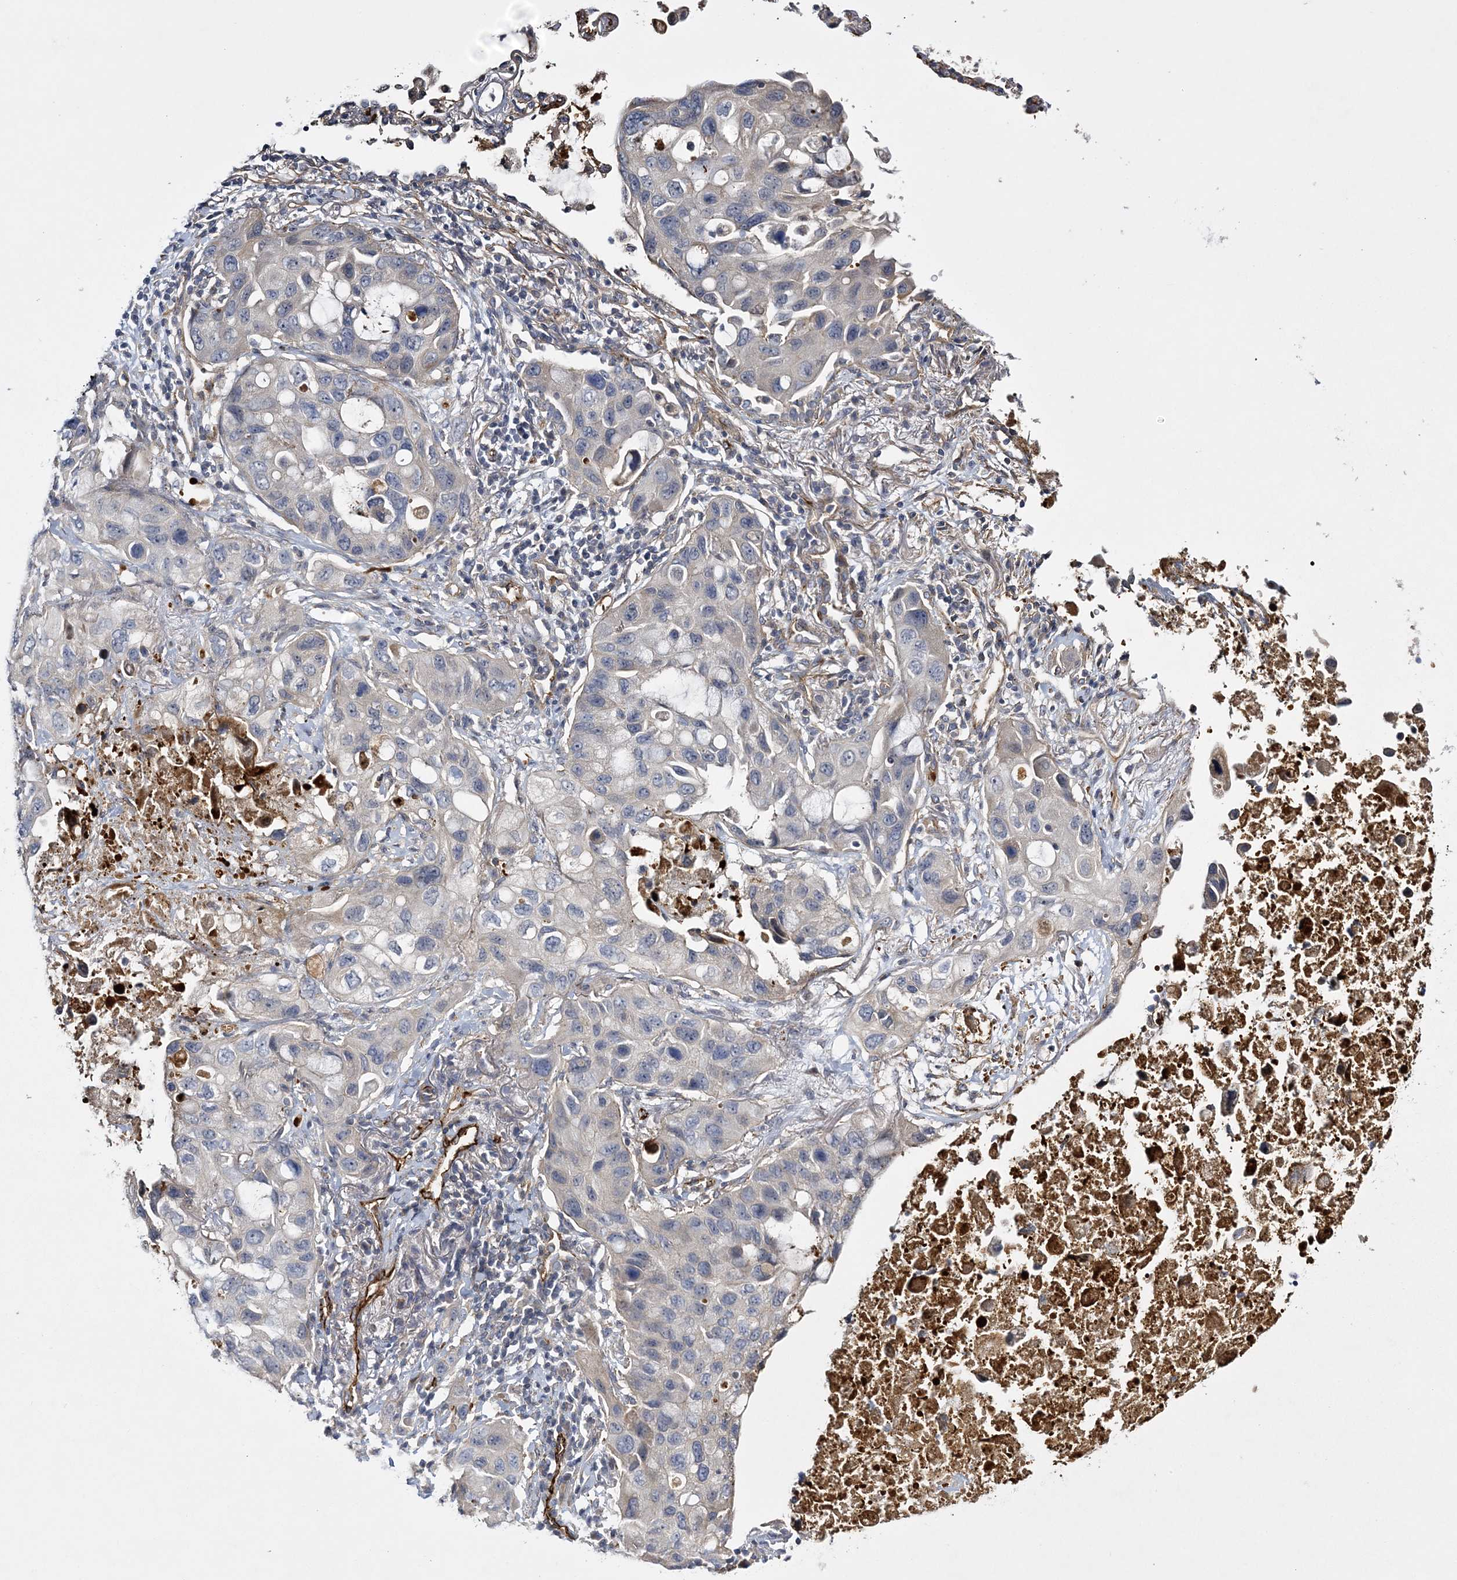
{"staining": {"intensity": "negative", "quantity": "none", "location": "none"}, "tissue": "lung cancer", "cell_type": "Tumor cells", "image_type": "cancer", "snomed": [{"axis": "morphology", "description": "Squamous cell carcinoma, NOS"}, {"axis": "topography", "description": "Lung"}], "caption": "Lung cancer stained for a protein using IHC reveals no expression tumor cells.", "gene": "CALN1", "patient": {"sex": "female", "age": 73}}